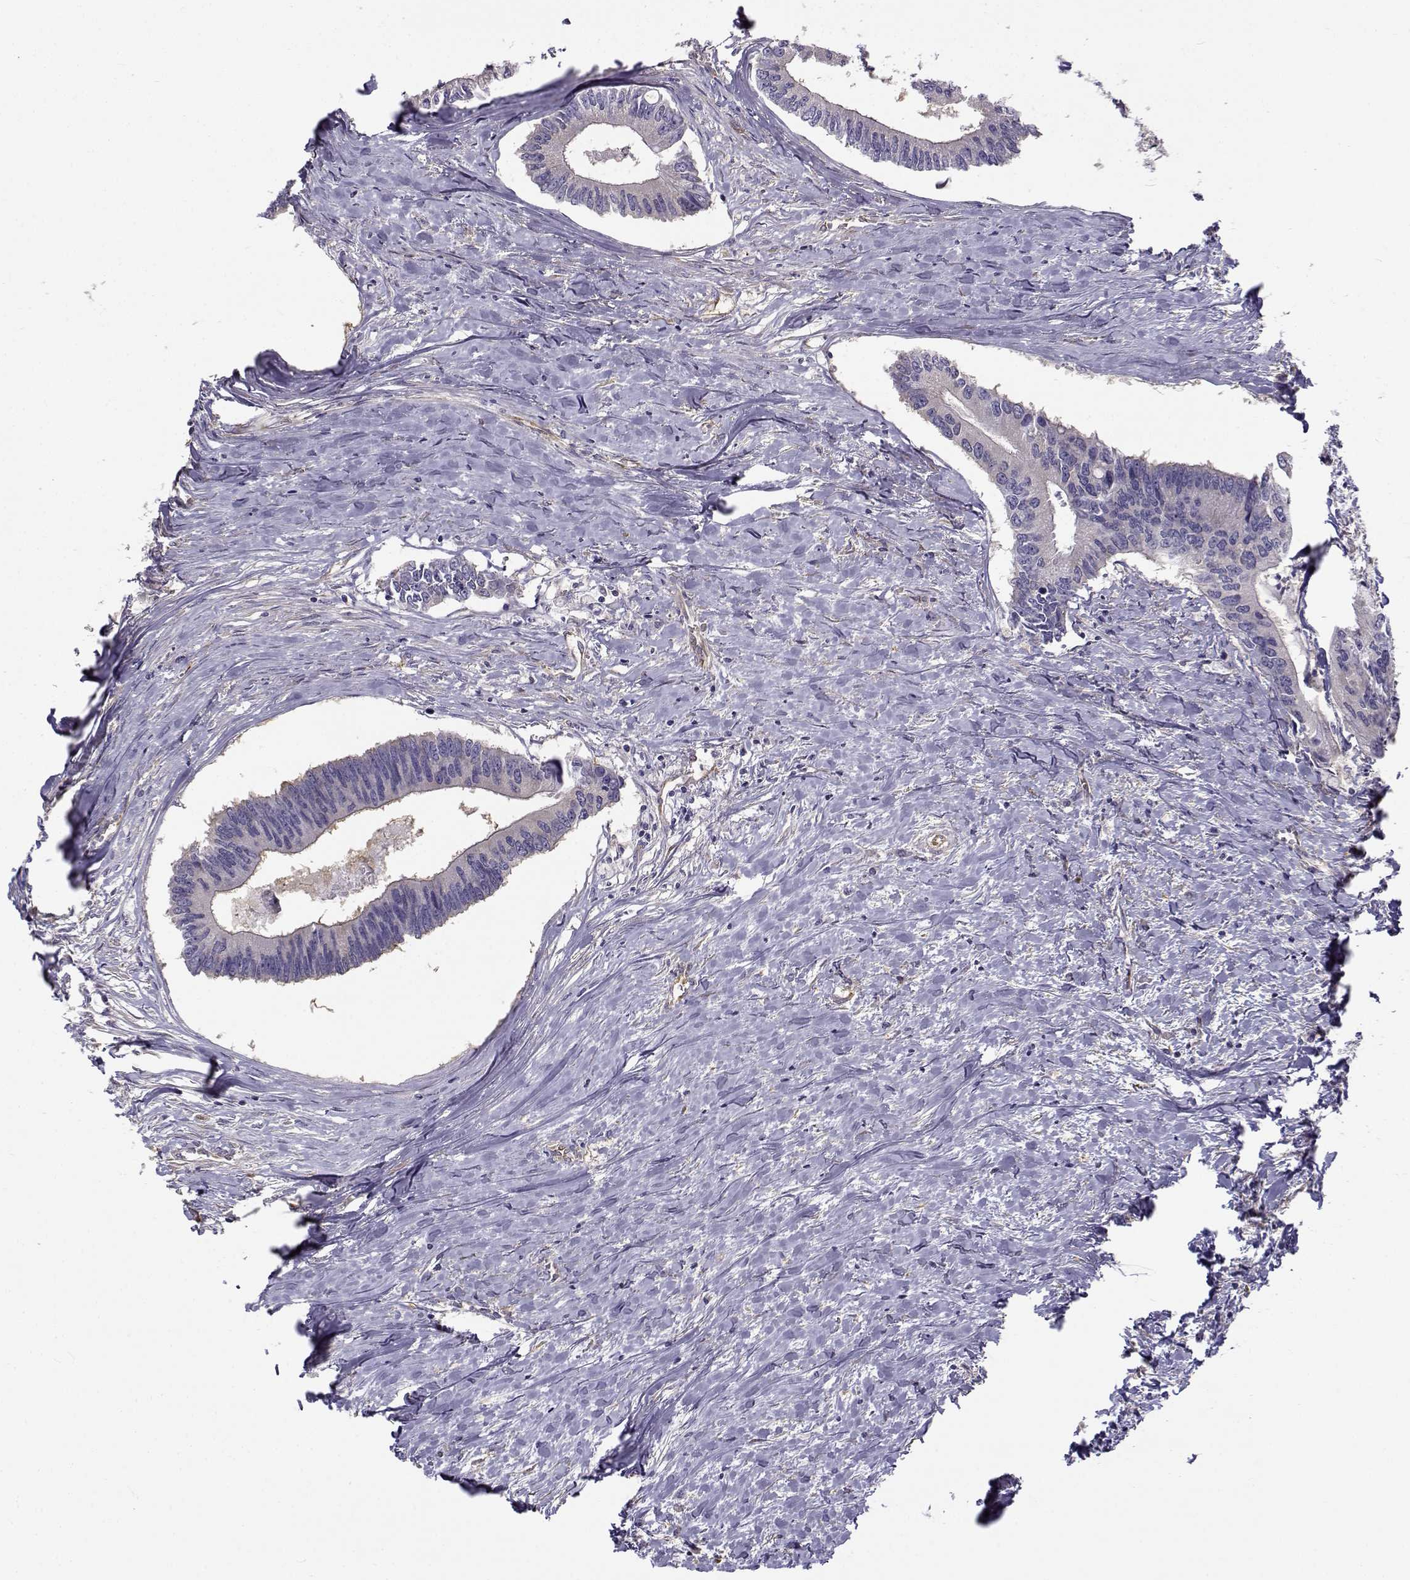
{"staining": {"intensity": "negative", "quantity": "none", "location": "none"}, "tissue": "colorectal cancer", "cell_type": "Tumor cells", "image_type": "cancer", "snomed": [{"axis": "morphology", "description": "Adenocarcinoma, NOS"}, {"axis": "topography", "description": "Colon"}], "caption": "Protein analysis of adenocarcinoma (colorectal) displays no significant positivity in tumor cells.", "gene": "BEND6", "patient": {"sex": "male", "age": 53}}